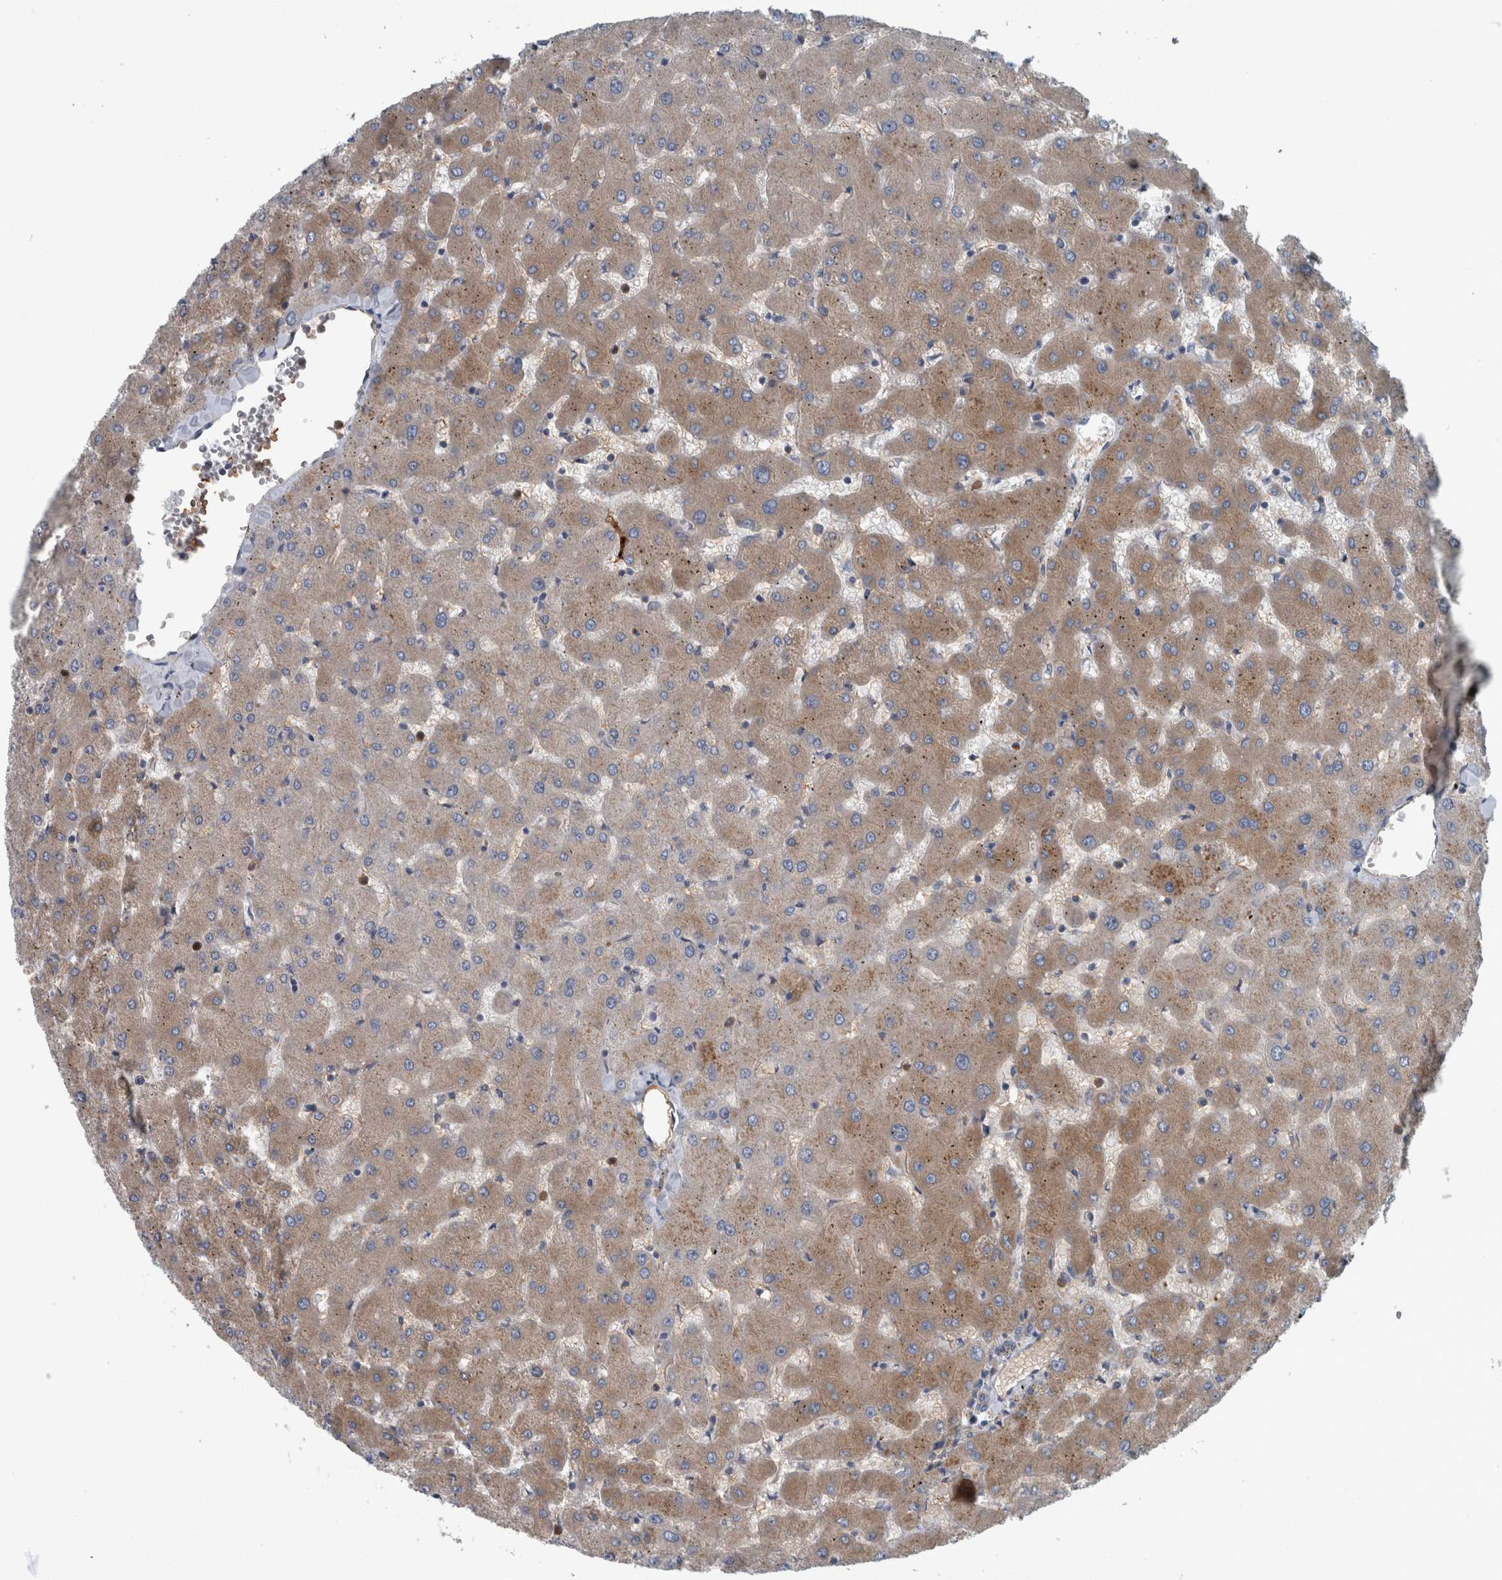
{"staining": {"intensity": "moderate", "quantity": ">75%", "location": "cytoplasmic/membranous"}, "tissue": "liver", "cell_type": "Cholangiocytes", "image_type": "normal", "snomed": [{"axis": "morphology", "description": "Normal tissue, NOS"}, {"axis": "topography", "description": "Liver"}], "caption": "About >75% of cholangiocytes in normal liver exhibit moderate cytoplasmic/membranous protein positivity as visualized by brown immunohistochemical staining.", "gene": "GLT8D2", "patient": {"sex": "female", "age": 63}}